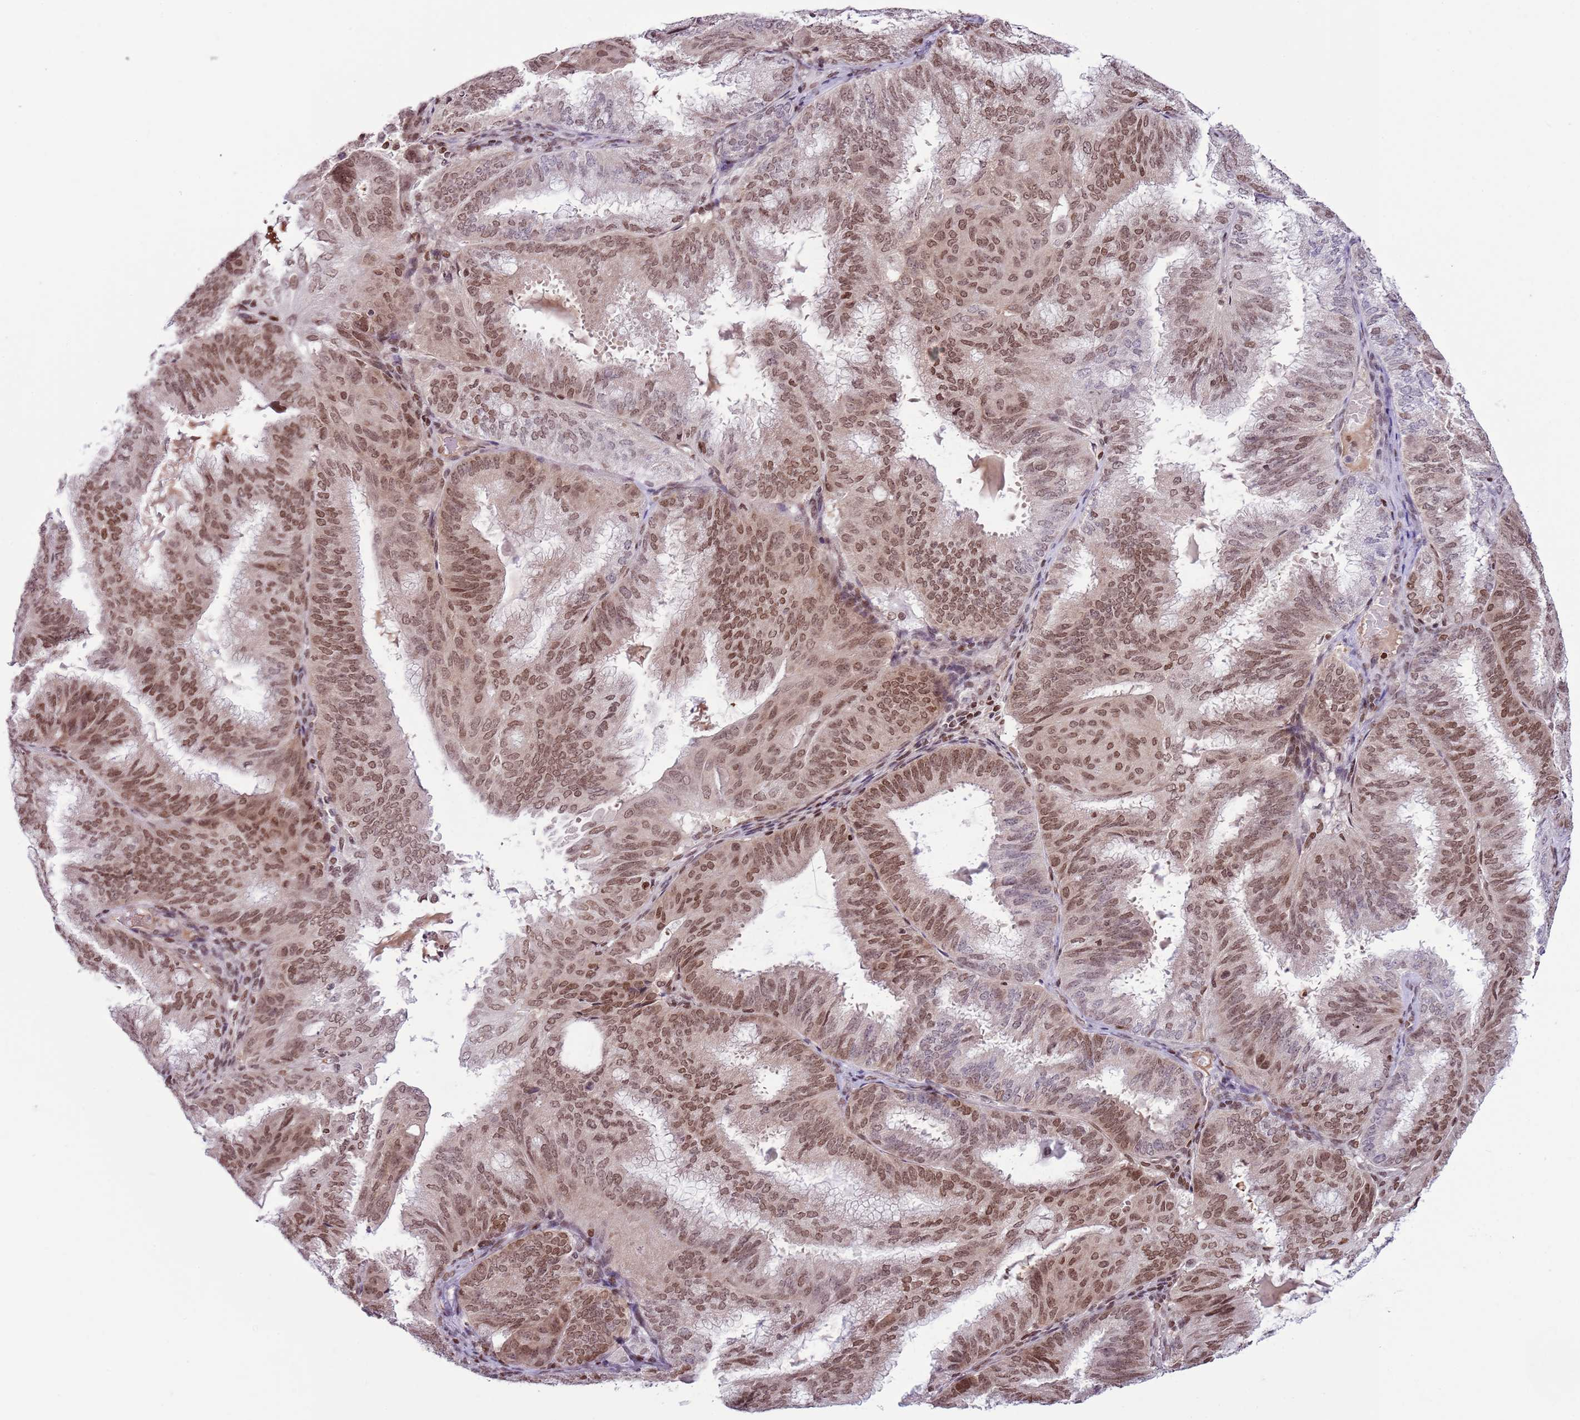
{"staining": {"intensity": "moderate", "quantity": ">75%", "location": "nuclear"}, "tissue": "endometrial cancer", "cell_type": "Tumor cells", "image_type": "cancer", "snomed": [{"axis": "morphology", "description": "Adenocarcinoma, NOS"}, {"axis": "topography", "description": "Endometrium"}], "caption": "This is a photomicrograph of immunohistochemistry staining of endometrial adenocarcinoma, which shows moderate staining in the nuclear of tumor cells.", "gene": "SELENOH", "patient": {"sex": "female", "age": 49}}